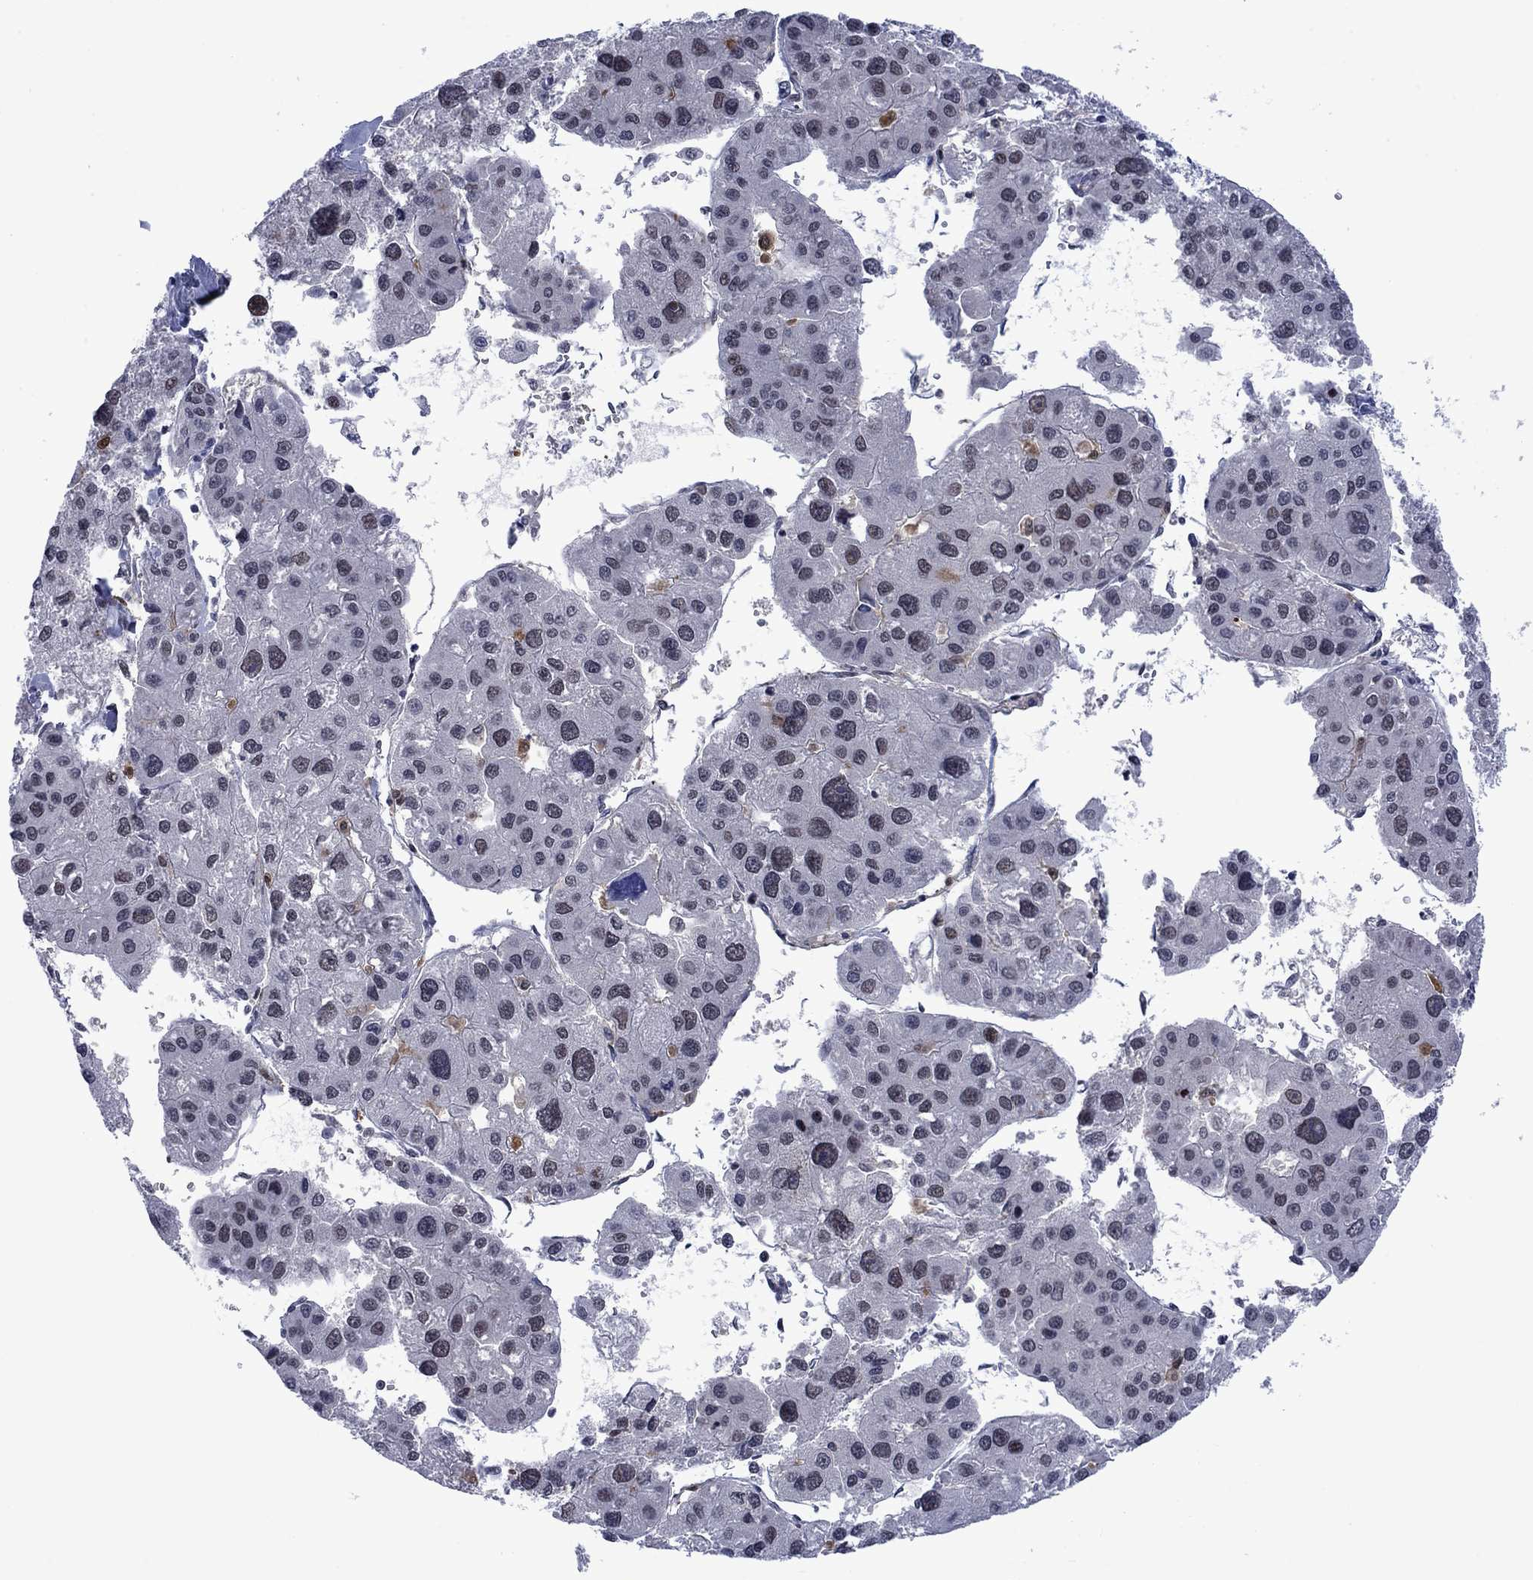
{"staining": {"intensity": "negative", "quantity": "none", "location": "none"}, "tissue": "liver cancer", "cell_type": "Tumor cells", "image_type": "cancer", "snomed": [{"axis": "morphology", "description": "Carcinoma, Hepatocellular, NOS"}, {"axis": "topography", "description": "Liver"}], "caption": "Image shows no protein staining in tumor cells of liver cancer tissue. (DAB IHC with hematoxylin counter stain).", "gene": "AGL", "patient": {"sex": "male", "age": 73}}